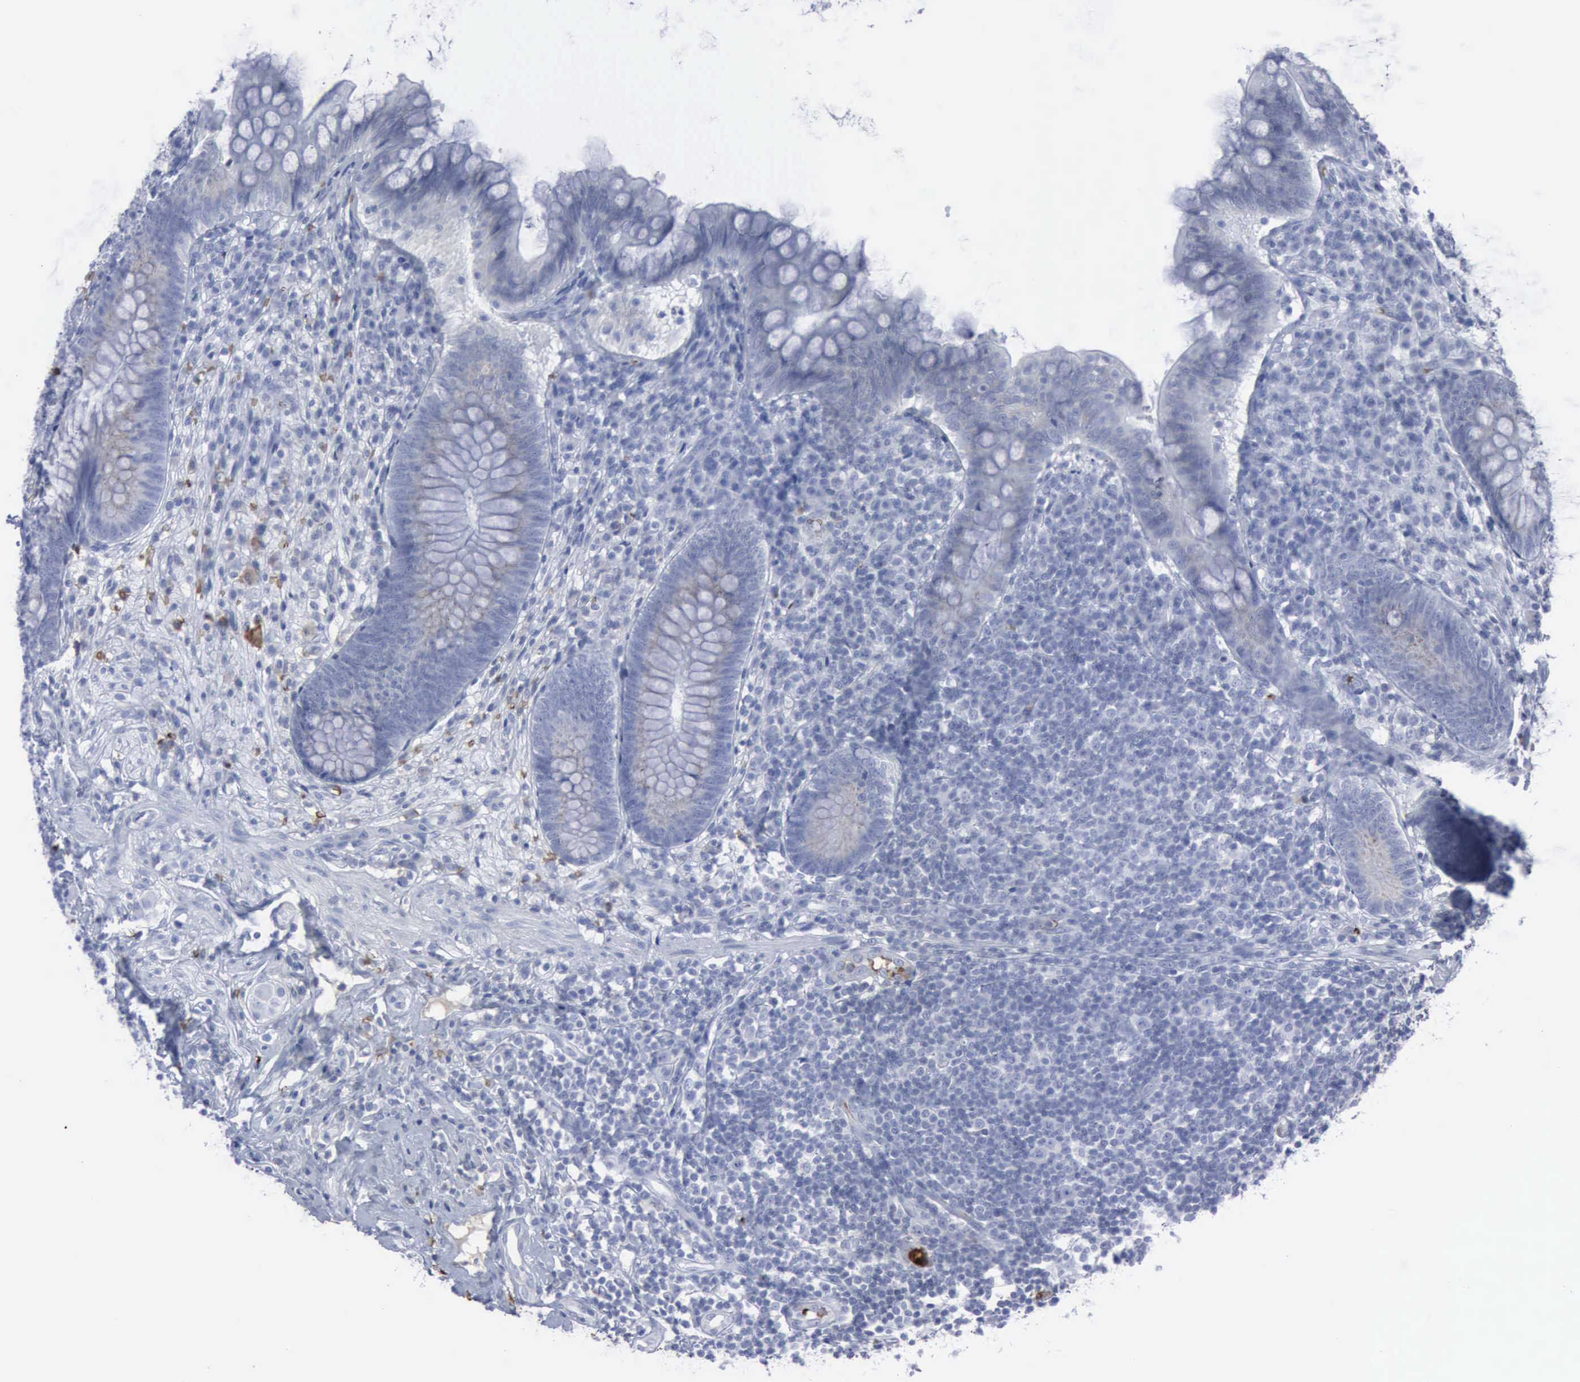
{"staining": {"intensity": "negative", "quantity": "none", "location": "none"}, "tissue": "appendix", "cell_type": "Glandular cells", "image_type": "normal", "snomed": [{"axis": "morphology", "description": "Normal tissue, NOS"}, {"axis": "topography", "description": "Appendix"}], "caption": "Immunohistochemistry (IHC) image of unremarkable appendix: appendix stained with DAB displays no significant protein staining in glandular cells.", "gene": "TGFB1", "patient": {"sex": "female", "age": 66}}